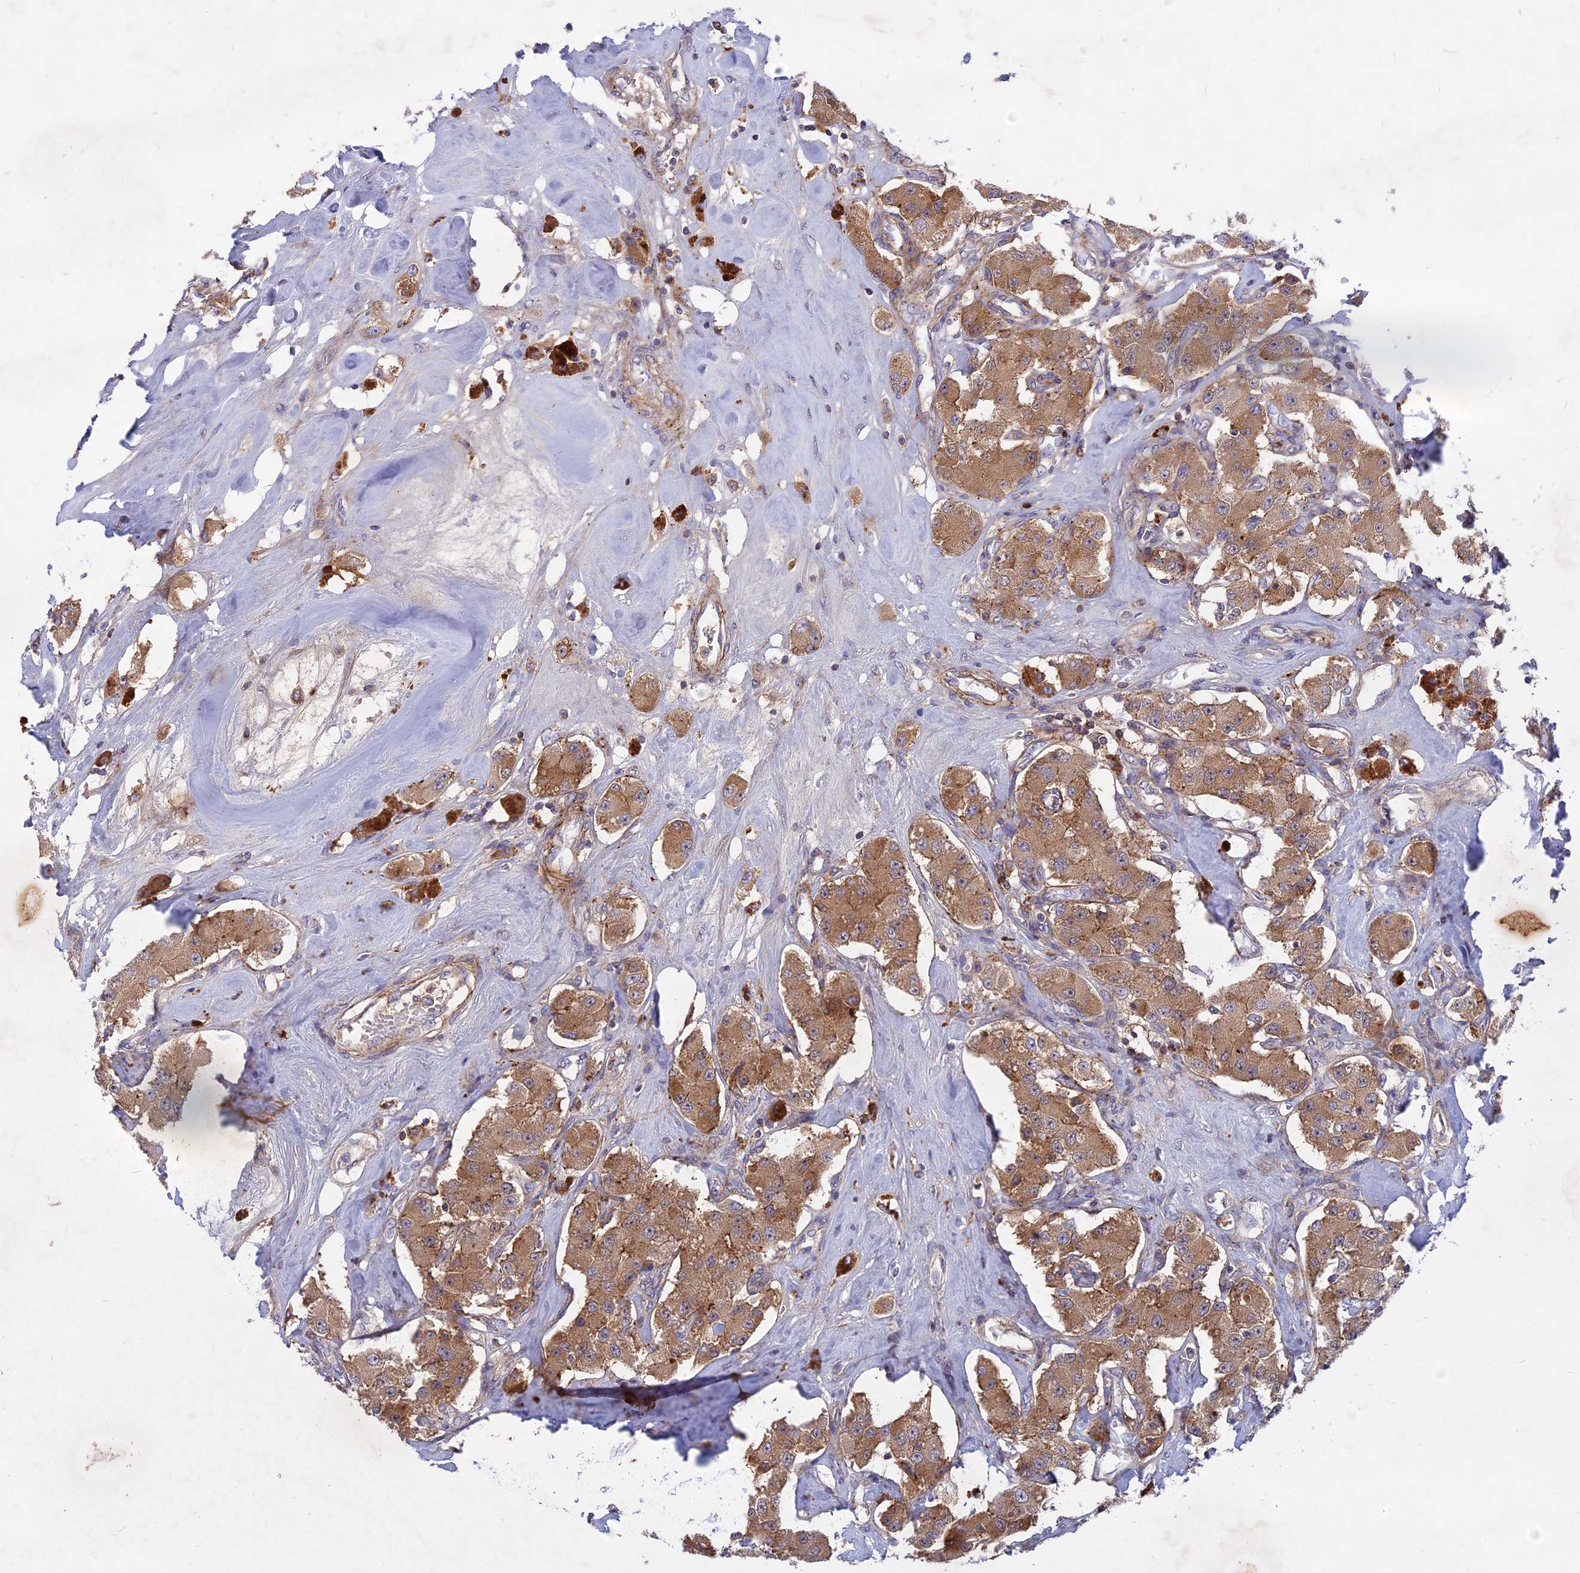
{"staining": {"intensity": "moderate", "quantity": ">75%", "location": "cytoplasmic/membranous"}, "tissue": "carcinoid", "cell_type": "Tumor cells", "image_type": "cancer", "snomed": [{"axis": "morphology", "description": "Carcinoid, malignant, NOS"}, {"axis": "topography", "description": "Pancreas"}], "caption": "Immunohistochemical staining of human carcinoid reveals medium levels of moderate cytoplasmic/membranous positivity in about >75% of tumor cells.", "gene": "ADO", "patient": {"sex": "male", "age": 41}}